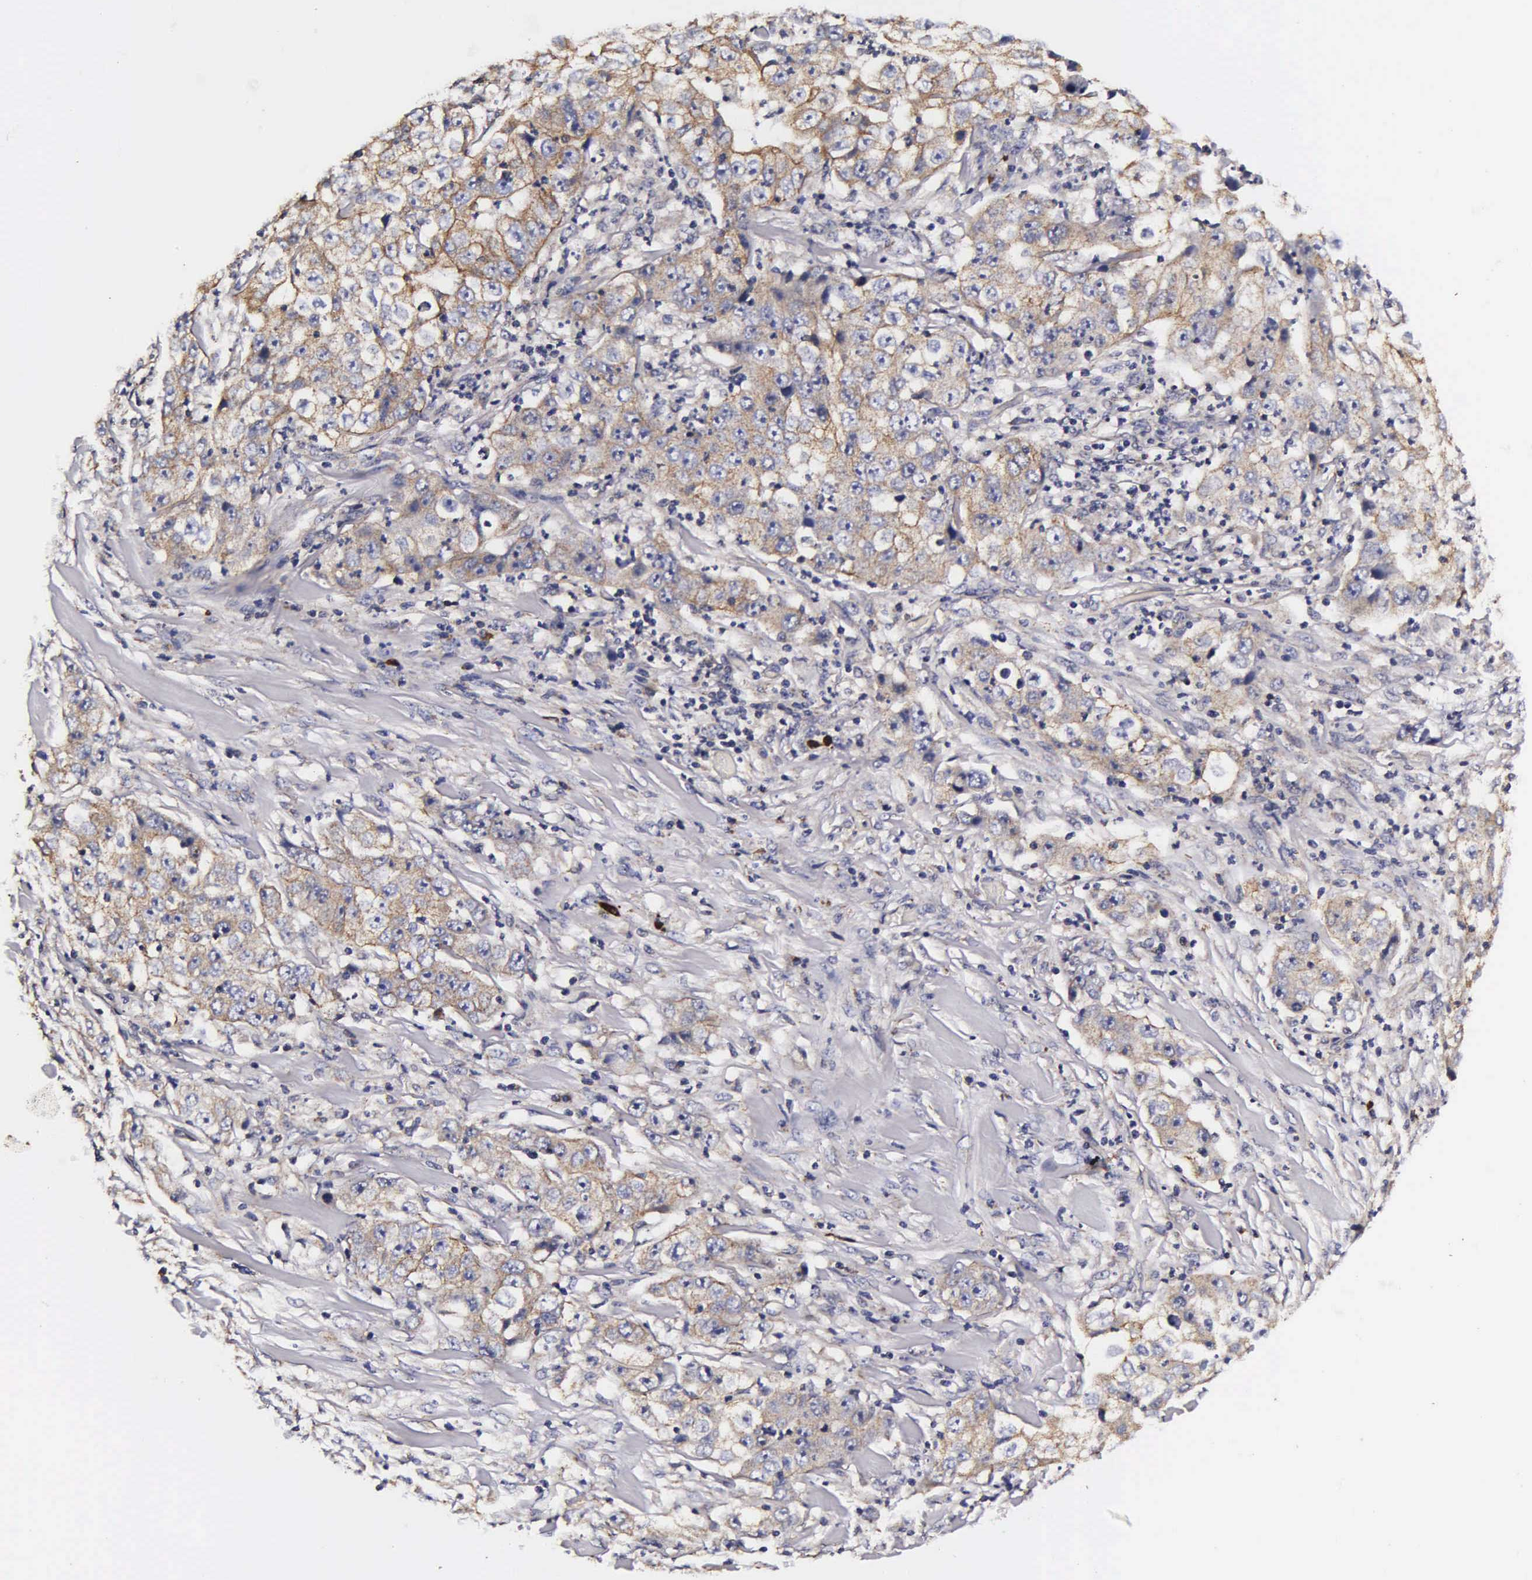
{"staining": {"intensity": "weak", "quantity": ">75%", "location": "cytoplasmic/membranous"}, "tissue": "lung cancer", "cell_type": "Tumor cells", "image_type": "cancer", "snomed": [{"axis": "morphology", "description": "Squamous cell carcinoma, NOS"}, {"axis": "topography", "description": "Lung"}], "caption": "Immunohistochemical staining of lung cancer (squamous cell carcinoma) reveals low levels of weak cytoplasmic/membranous expression in about >75% of tumor cells. (DAB = brown stain, brightfield microscopy at high magnification).", "gene": "PSMA3", "patient": {"sex": "male", "age": 64}}